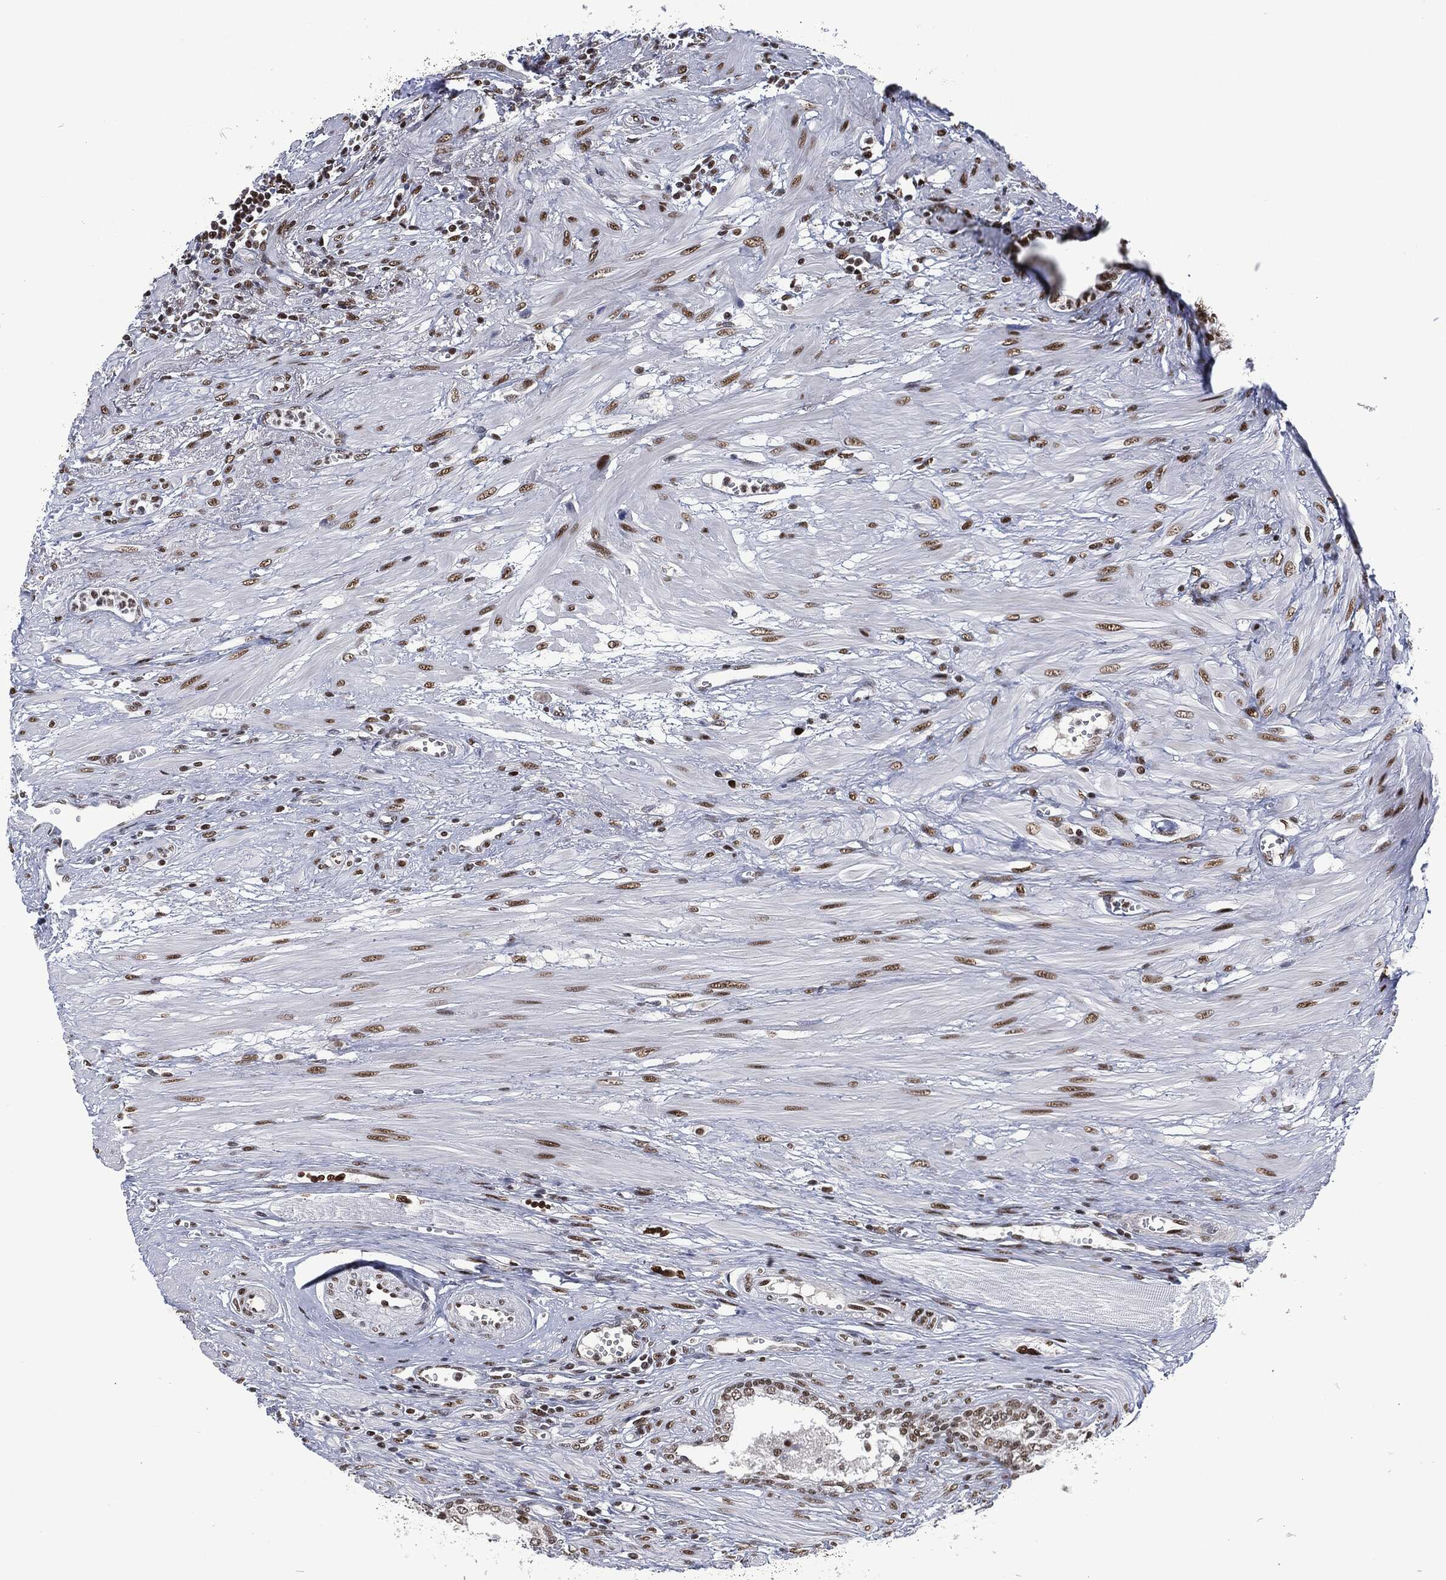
{"staining": {"intensity": "strong", "quantity": "25%-75%", "location": "nuclear"}, "tissue": "prostate cancer", "cell_type": "Tumor cells", "image_type": "cancer", "snomed": [{"axis": "morphology", "description": "Adenocarcinoma, NOS"}, {"axis": "topography", "description": "Prostate and seminal vesicle, NOS"}, {"axis": "topography", "description": "Prostate"}], "caption": "Prostate cancer (adenocarcinoma) stained with DAB immunohistochemistry (IHC) exhibits high levels of strong nuclear expression in about 25%-75% of tumor cells. The staining was performed using DAB, with brown indicating positive protein expression. Nuclei are stained blue with hematoxylin.", "gene": "DCPS", "patient": {"sex": "male", "age": 79}}